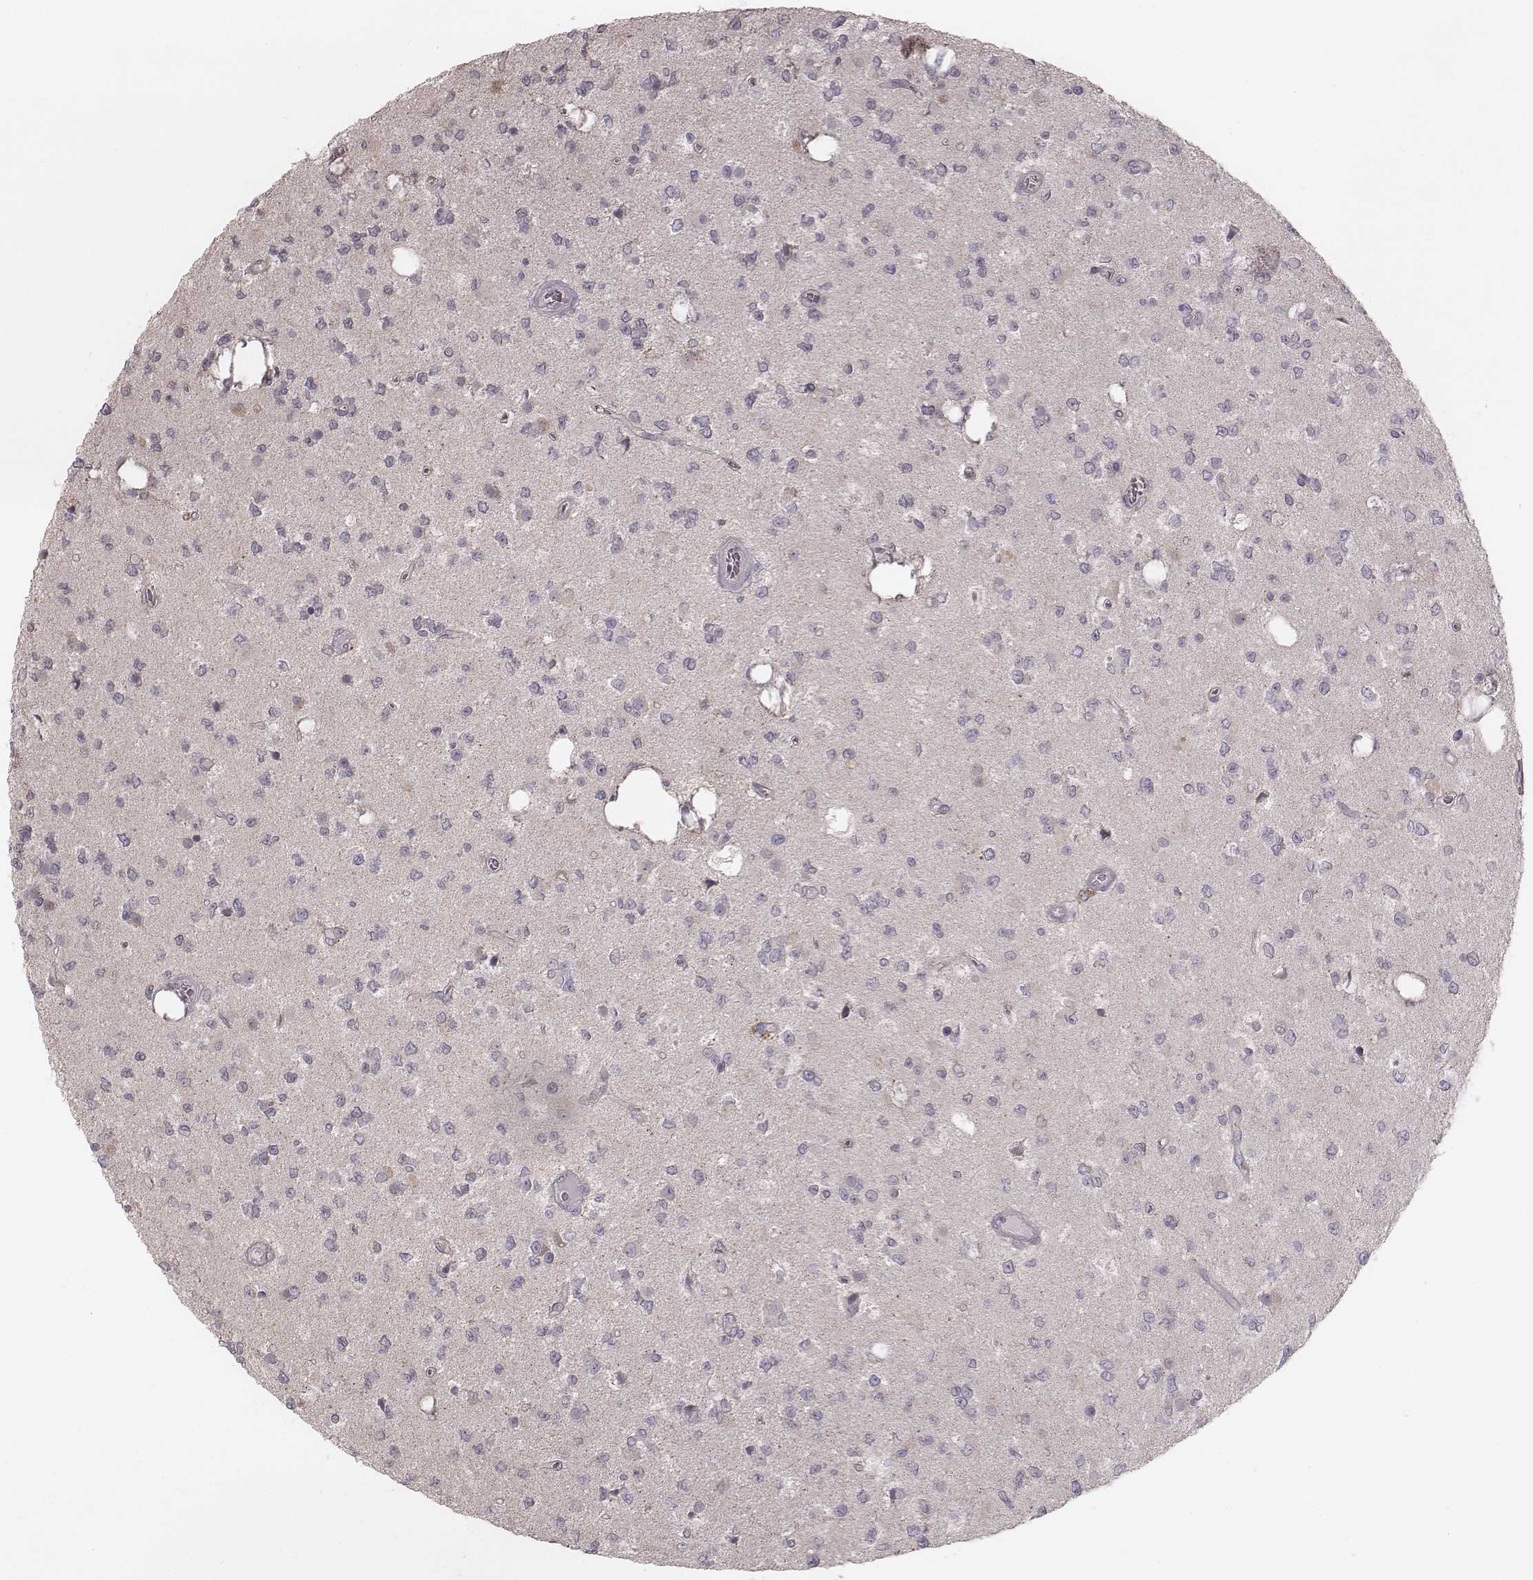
{"staining": {"intensity": "weak", "quantity": "<25%", "location": "cytoplasmic/membranous"}, "tissue": "glioma", "cell_type": "Tumor cells", "image_type": "cancer", "snomed": [{"axis": "morphology", "description": "Glioma, malignant, Low grade"}, {"axis": "topography", "description": "Brain"}], "caption": "Immunohistochemistry histopathology image of neoplastic tissue: human glioma stained with DAB (3,3'-diaminobenzidine) demonstrates no significant protein expression in tumor cells.", "gene": "TDRD5", "patient": {"sex": "female", "age": 45}}